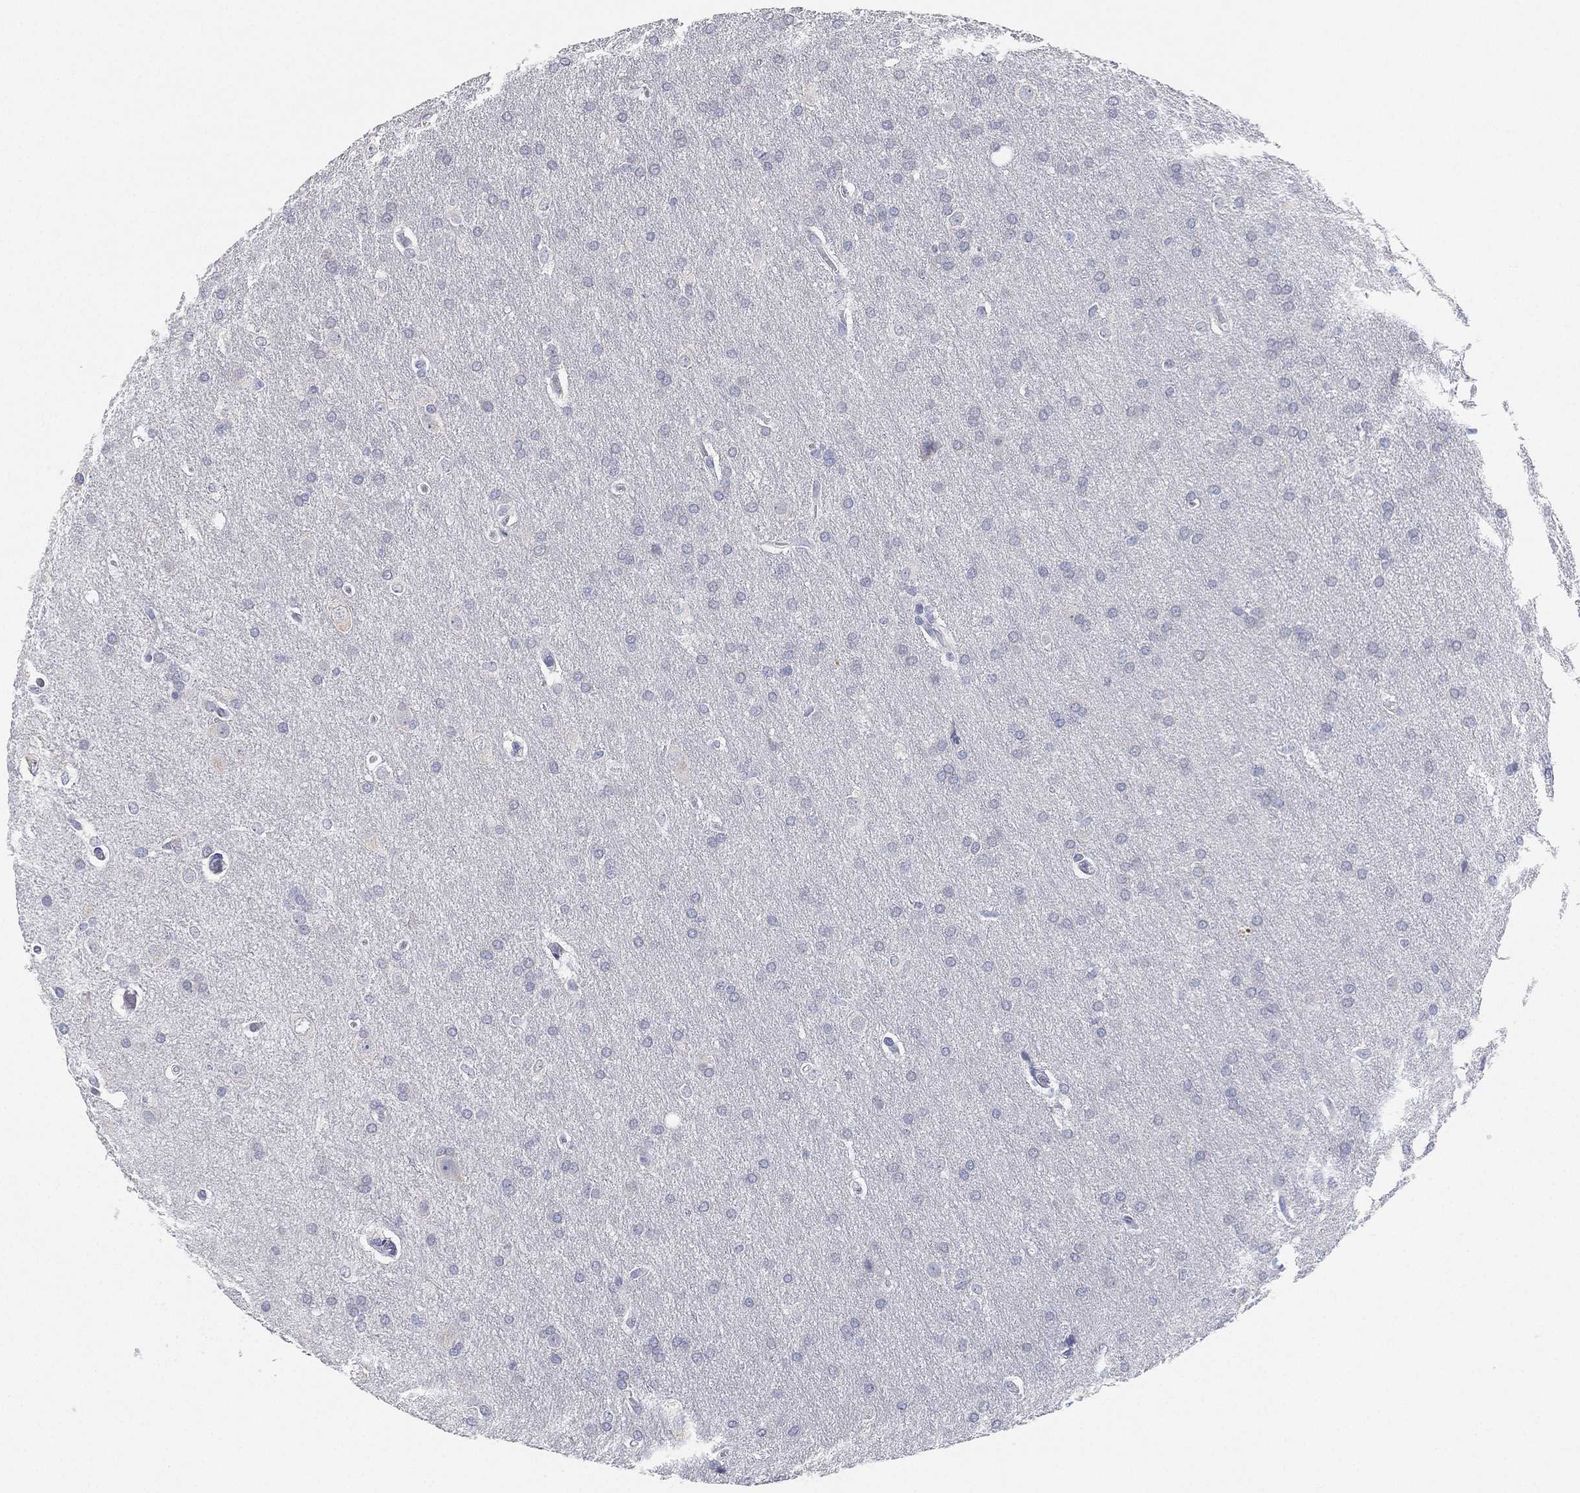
{"staining": {"intensity": "negative", "quantity": "none", "location": "none"}, "tissue": "glioma", "cell_type": "Tumor cells", "image_type": "cancer", "snomed": [{"axis": "morphology", "description": "Glioma, malignant, Low grade"}, {"axis": "topography", "description": "Brain"}], "caption": "IHC image of neoplastic tissue: human malignant low-grade glioma stained with DAB shows no significant protein expression in tumor cells. (DAB immunohistochemistry with hematoxylin counter stain).", "gene": "FAM187B", "patient": {"sex": "female", "age": 32}}